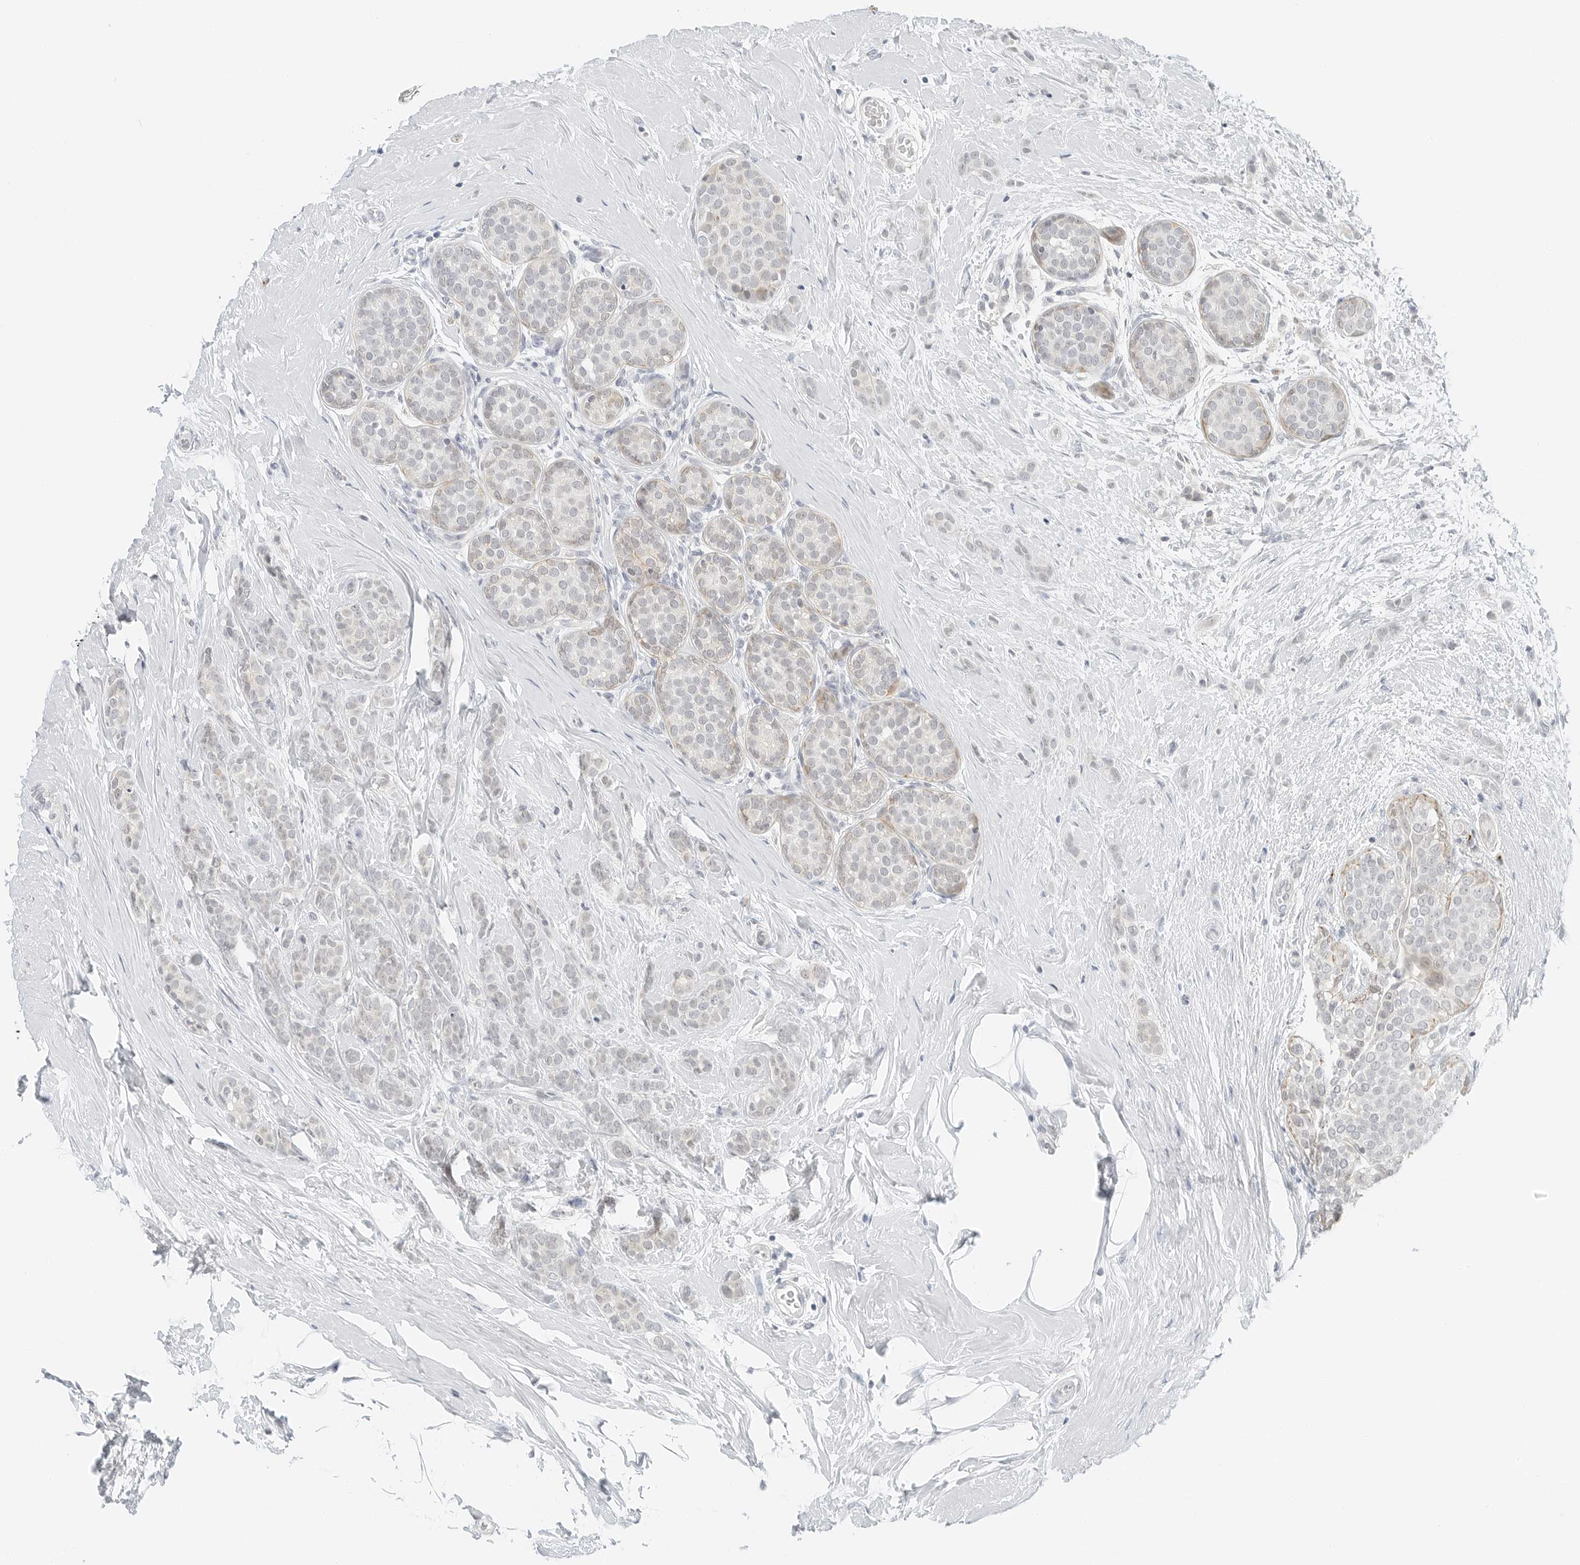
{"staining": {"intensity": "negative", "quantity": "none", "location": "none"}, "tissue": "breast cancer", "cell_type": "Tumor cells", "image_type": "cancer", "snomed": [{"axis": "morphology", "description": "Lobular carcinoma, in situ"}, {"axis": "morphology", "description": "Lobular carcinoma"}, {"axis": "topography", "description": "Breast"}], "caption": "A high-resolution image shows immunohistochemistry (IHC) staining of lobular carcinoma (breast), which demonstrates no significant expression in tumor cells.", "gene": "CCSAP", "patient": {"sex": "female", "age": 41}}